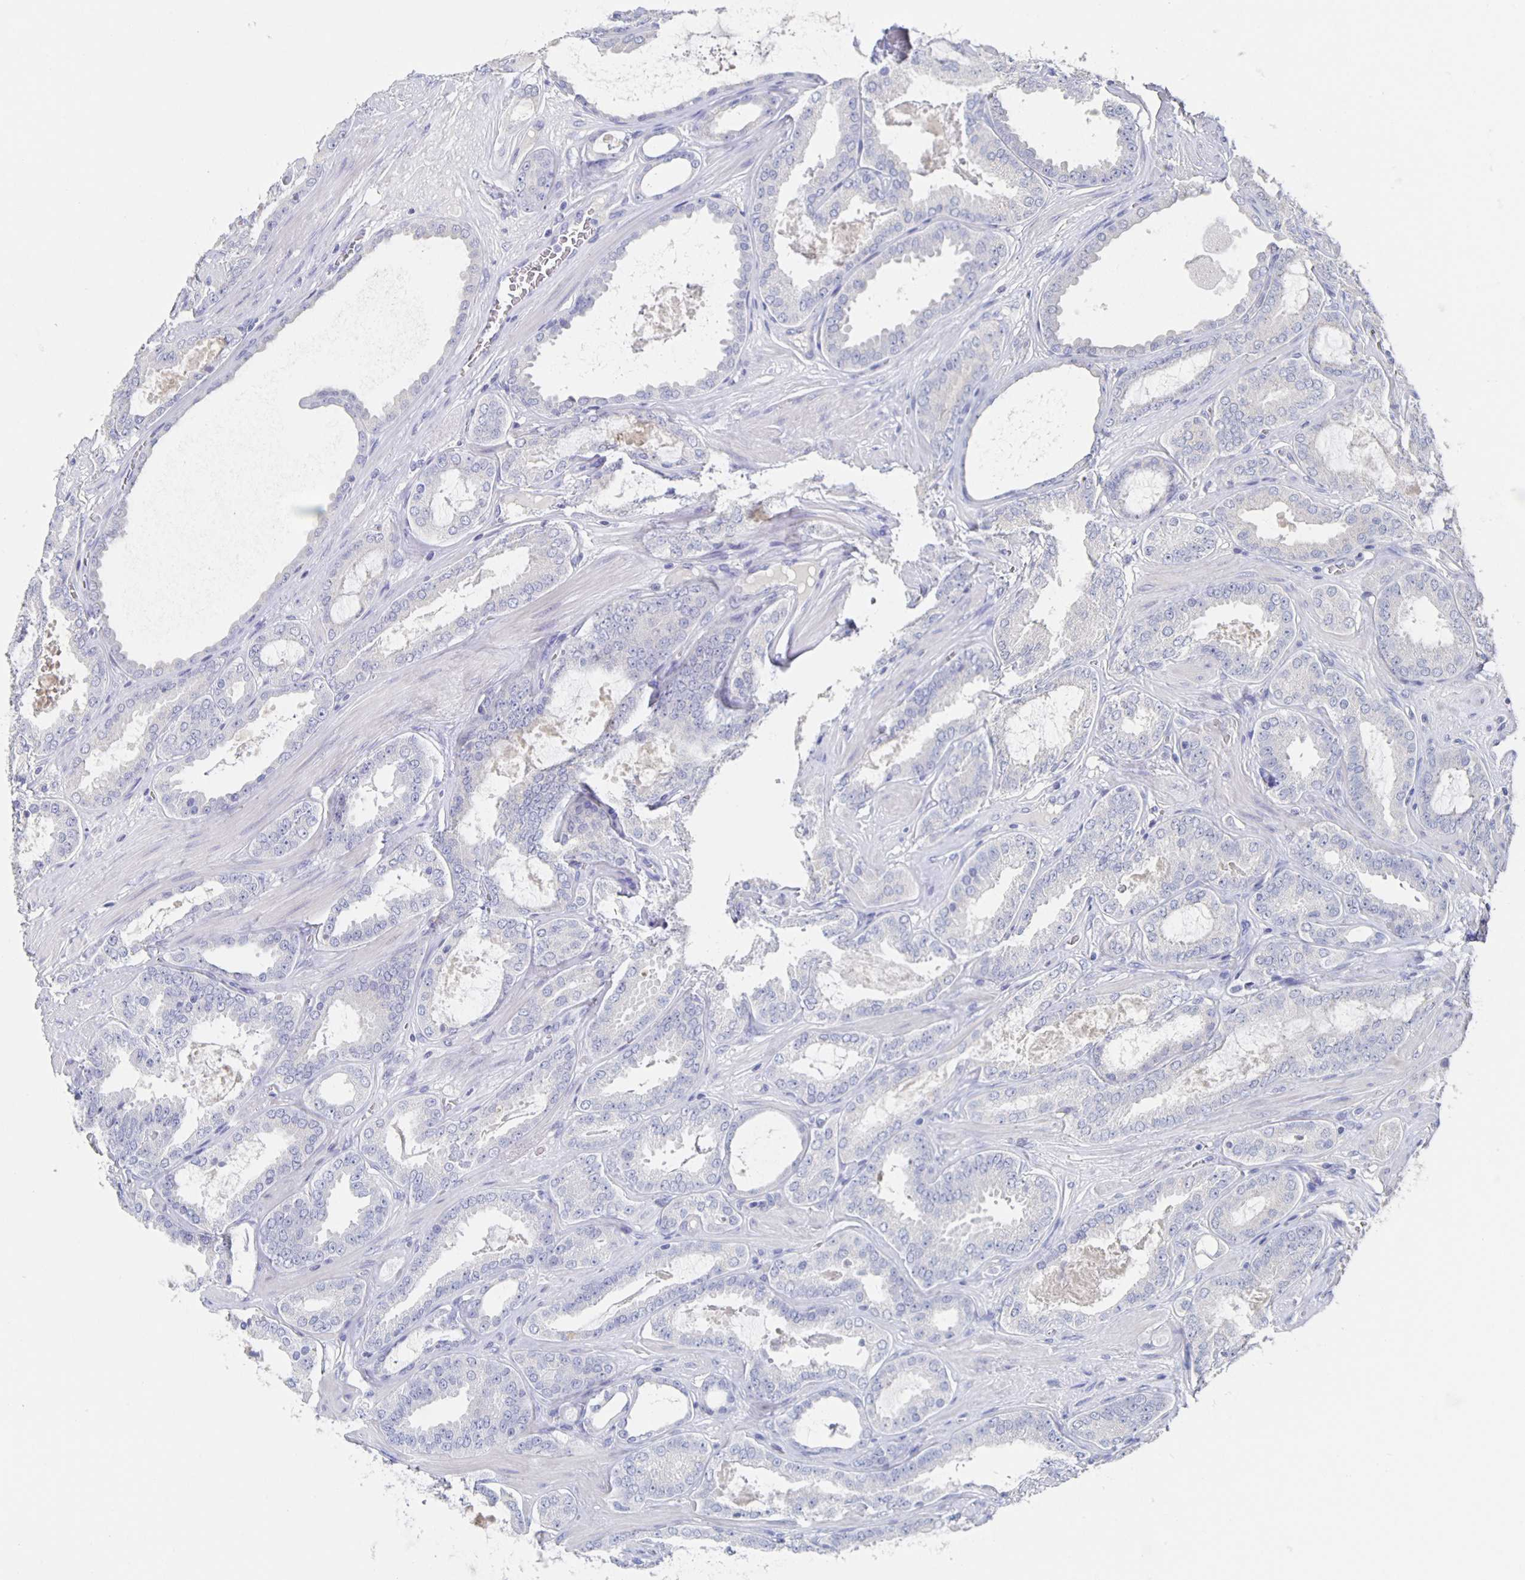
{"staining": {"intensity": "negative", "quantity": "none", "location": "none"}, "tissue": "prostate cancer", "cell_type": "Tumor cells", "image_type": "cancer", "snomed": [{"axis": "morphology", "description": "Adenocarcinoma, High grade"}, {"axis": "topography", "description": "Prostate"}], "caption": "DAB (3,3'-diaminobenzidine) immunohistochemical staining of human prostate cancer shows no significant expression in tumor cells. Brightfield microscopy of IHC stained with DAB (3,3'-diaminobenzidine) (brown) and hematoxylin (blue), captured at high magnification.", "gene": "CACNA2D2", "patient": {"sex": "male", "age": 63}}